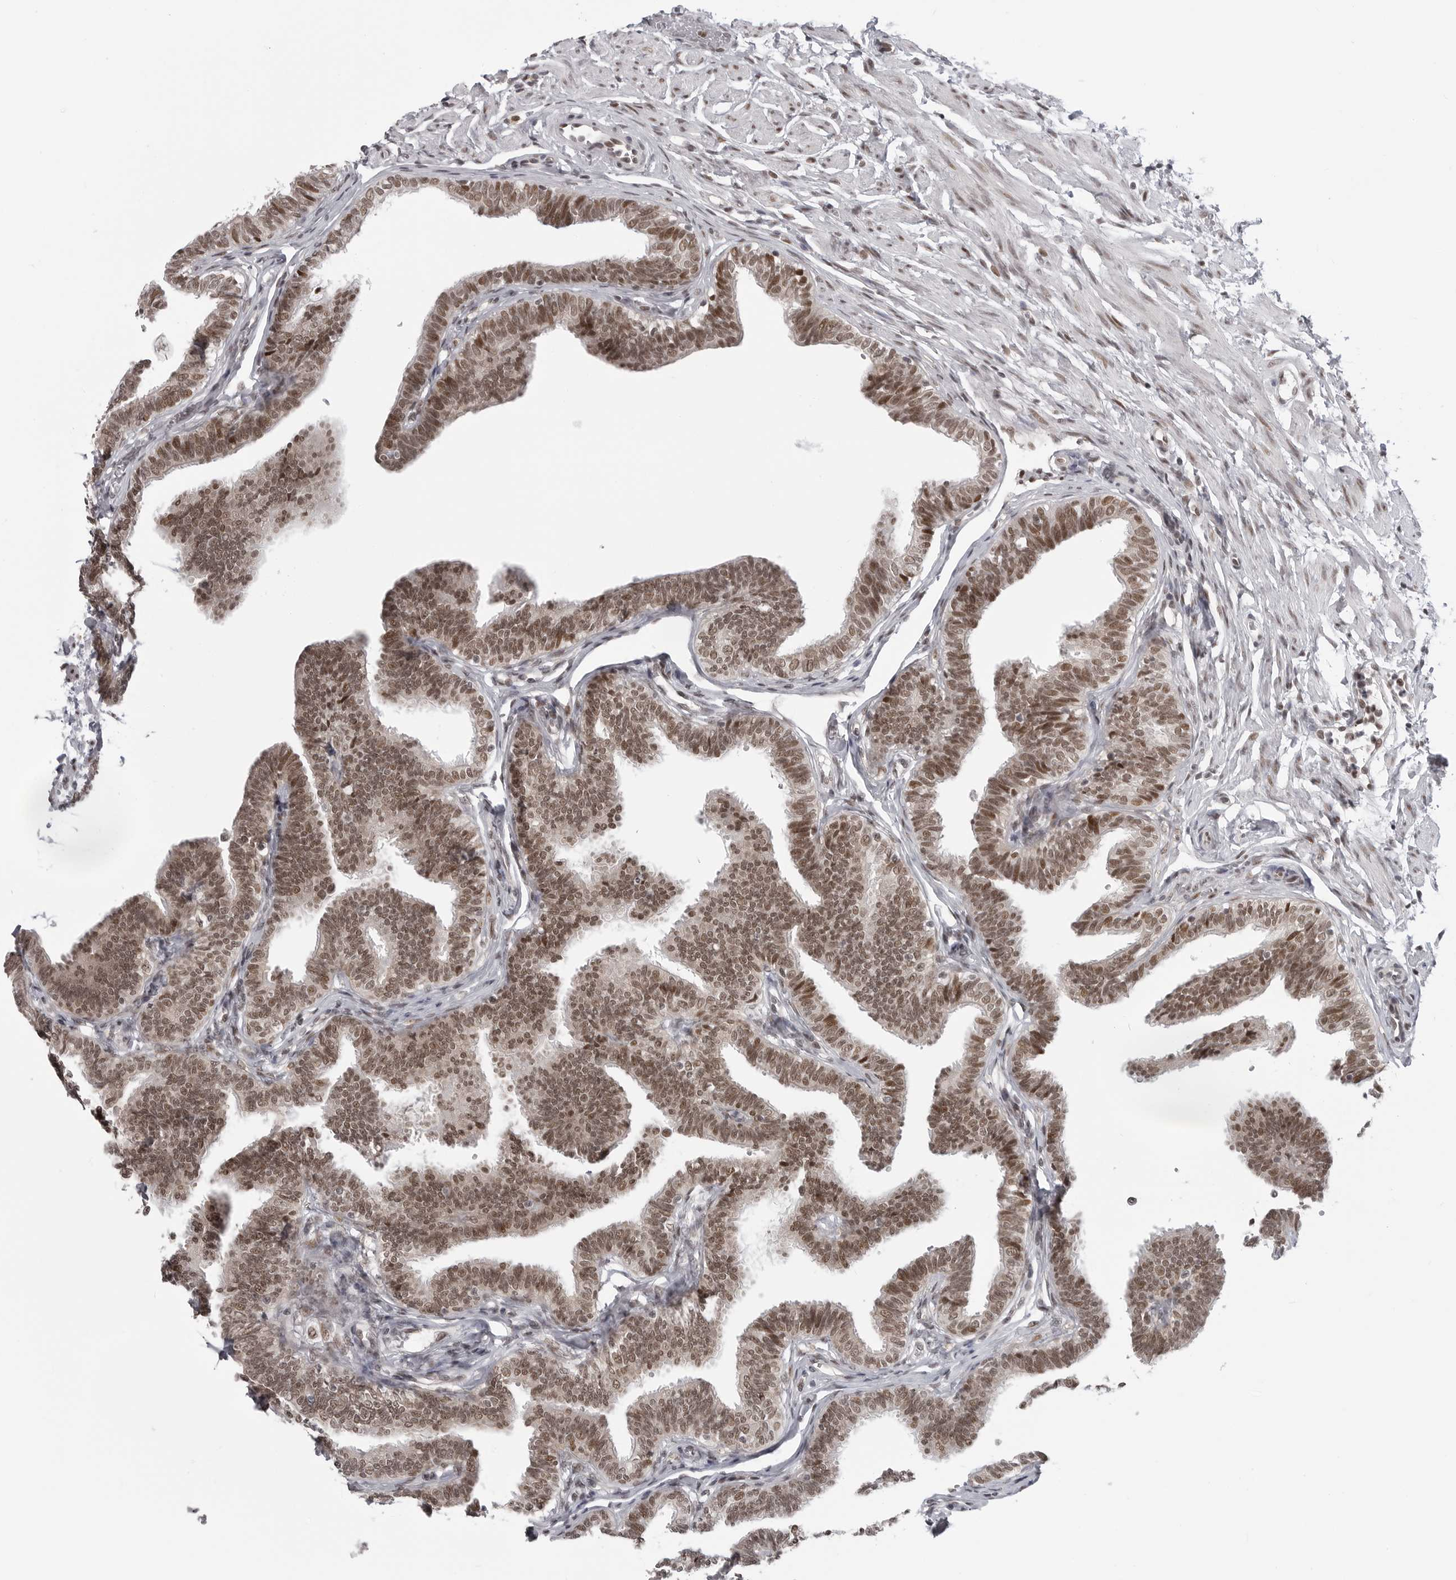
{"staining": {"intensity": "moderate", "quantity": ">75%", "location": "nuclear"}, "tissue": "fallopian tube", "cell_type": "Glandular cells", "image_type": "normal", "snomed": [{"axis": "morphology", "description": "Normal tissue, NOS"}, {"axis": "topography", "description": "Fallopian tube"}, {"axis": "topography", "description": "Ovary"}], "caption": "Protein analysis of unremarkable fallopian tube demonstrates moderate nuclear positivity in about >75% of glandular cells.", "gene": "PRDM10", "patient": {"sex": "female", "age": 23}}